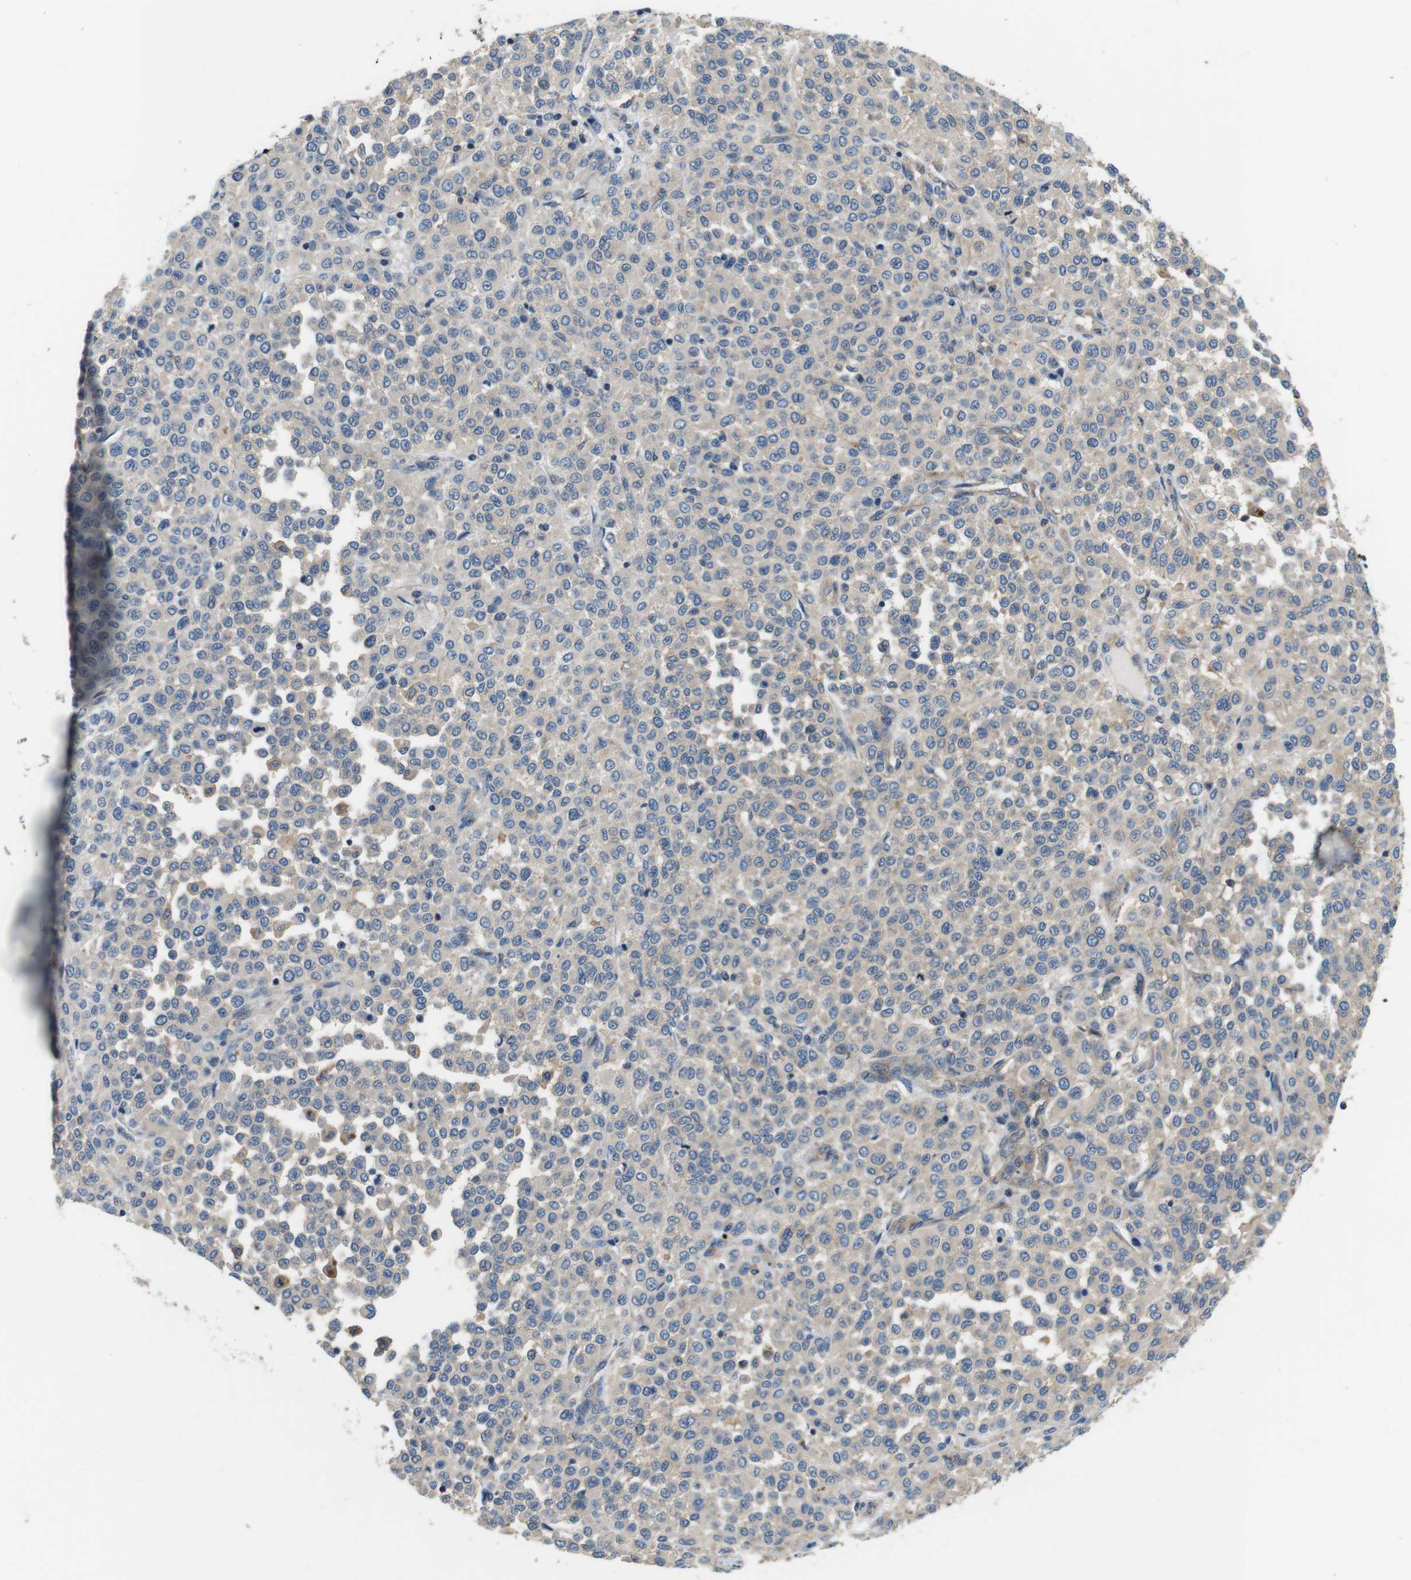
{"staining": {"intensity": "weak", "quantity": "<25%", "location": "cytoplasmic/membranous"}, "tissue": "melanoma", "cell_type": "Tumor cells", "image_type": "cancer", "snomed": [{"axis": "morphology", "description": "Malignant melanoma, Metastatic site"}, {"axis": "topography", "description": "Pancreas"}], "caption": "High power microscopy histopathology image of an immunohistochemistry photomicrograph of melanoma, revealing no significant positivity in tumor cells.", "gene": "DENND4C", "patient": {"sex": "female", "age": 30}}